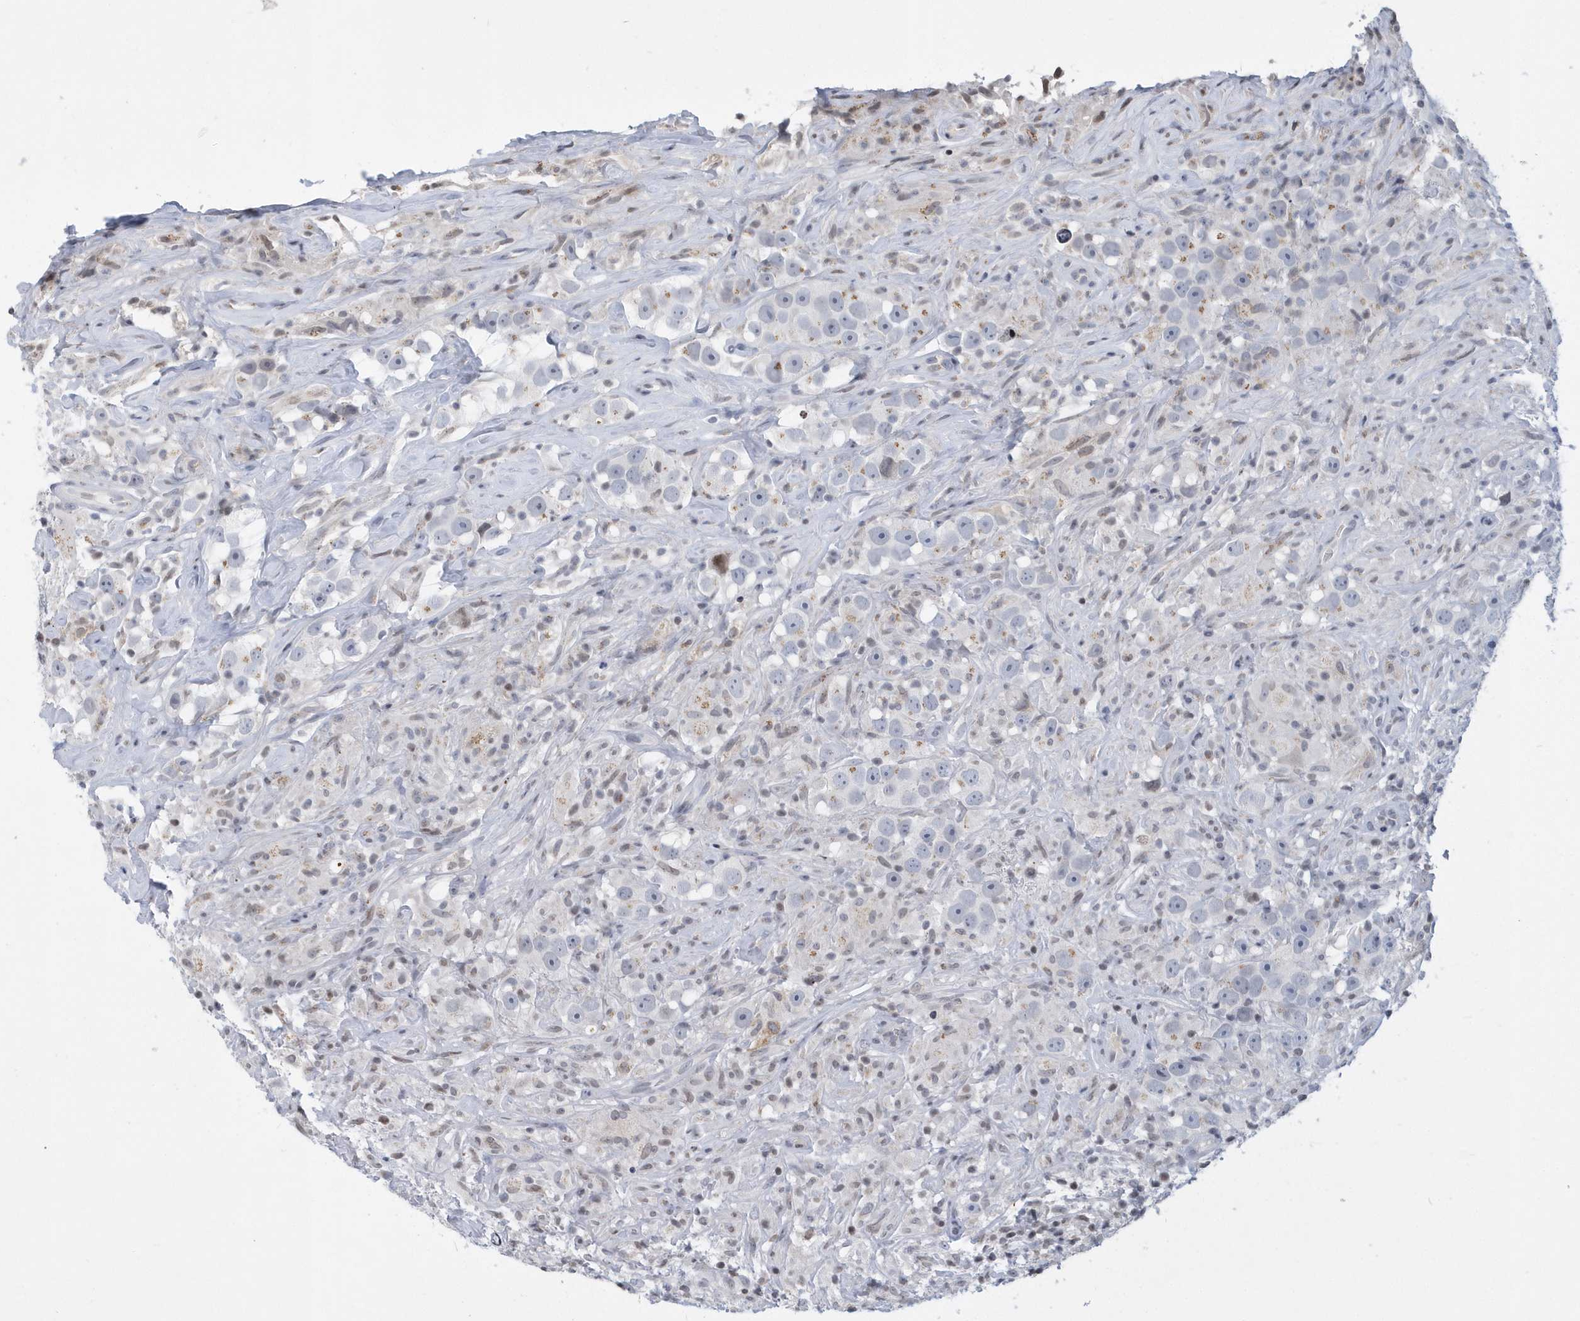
{"staining": {"intensity": "negative", "quantity": "none", "location": "none"}, "tissue": "testis cancer", "cell_type": "Tumor cells", "image_type": "cancer", "snomed": [{"axis": "morphology", "description": "Seminoma, NOS"}, {"axis": "topography", "description": "Testis"}], "caption": "IHC histopathology image of seminoma (testis) stained for a protein (brown), which demonstrates no staining in tumor cells.", "gene": "VWA5B2", "patient": {"sex": "male", "age": 49}}